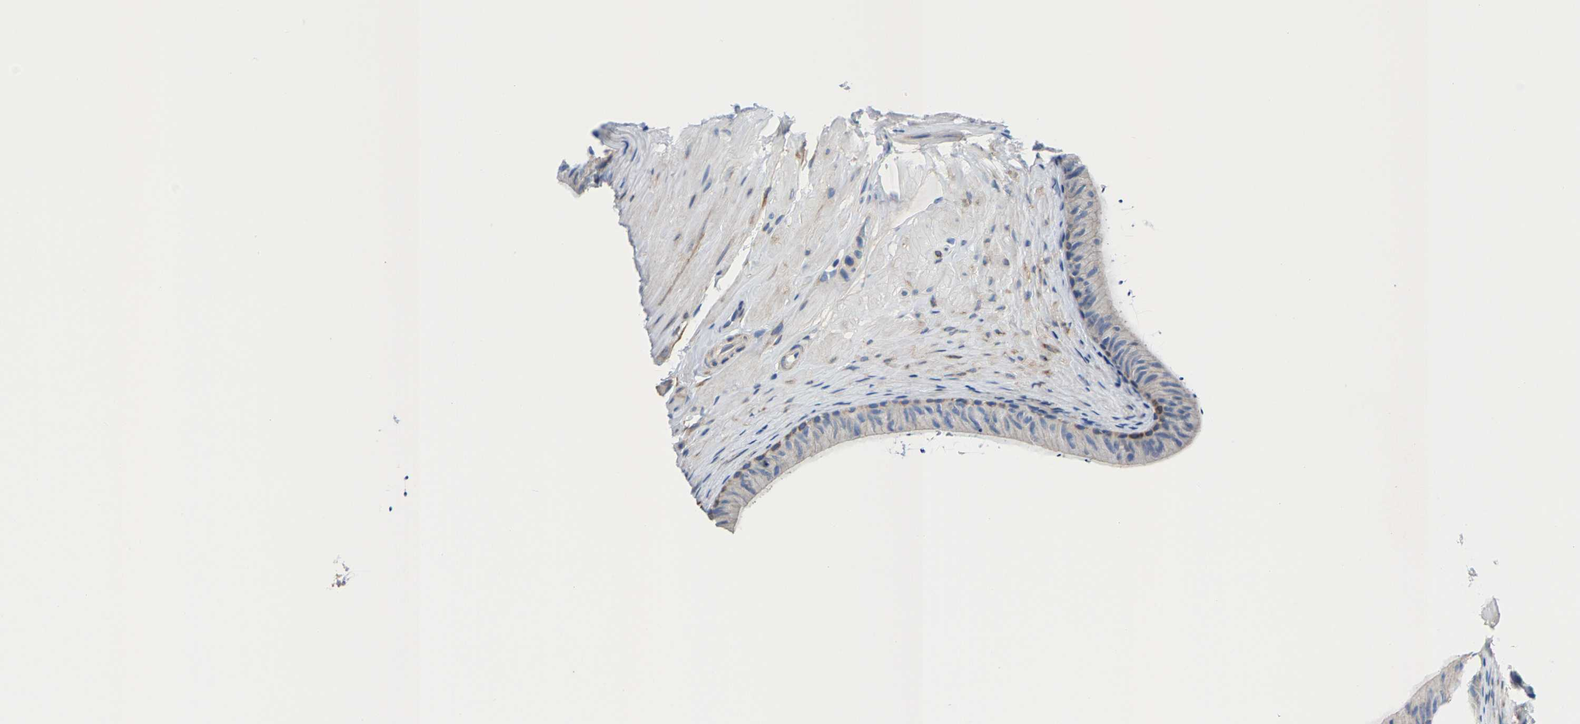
{"staining": {"intensity": "weak", "quantity": "<25%", "location": "cytoplasmic/membranous"}, "tissue": "epididymis", "cell_type": "Glandular cells", "image_type": "normal", "snomed": [{"axis": "morphology", "description": "Normal tissue, NOS"}, {"axis": "topography", "description": "Epididymis"}], "caption": "DAB immunohistochemical staining of unremarkable epididymis exhibits no significant staining in glandular cells. The staining is performed using DAB (3,3'-diaminobenzidine) brown chromogen with nuclei counter-stained in using hematoxylin.", "gene": "DSCAM", "patient": {"sex": "male", "age": 34}}